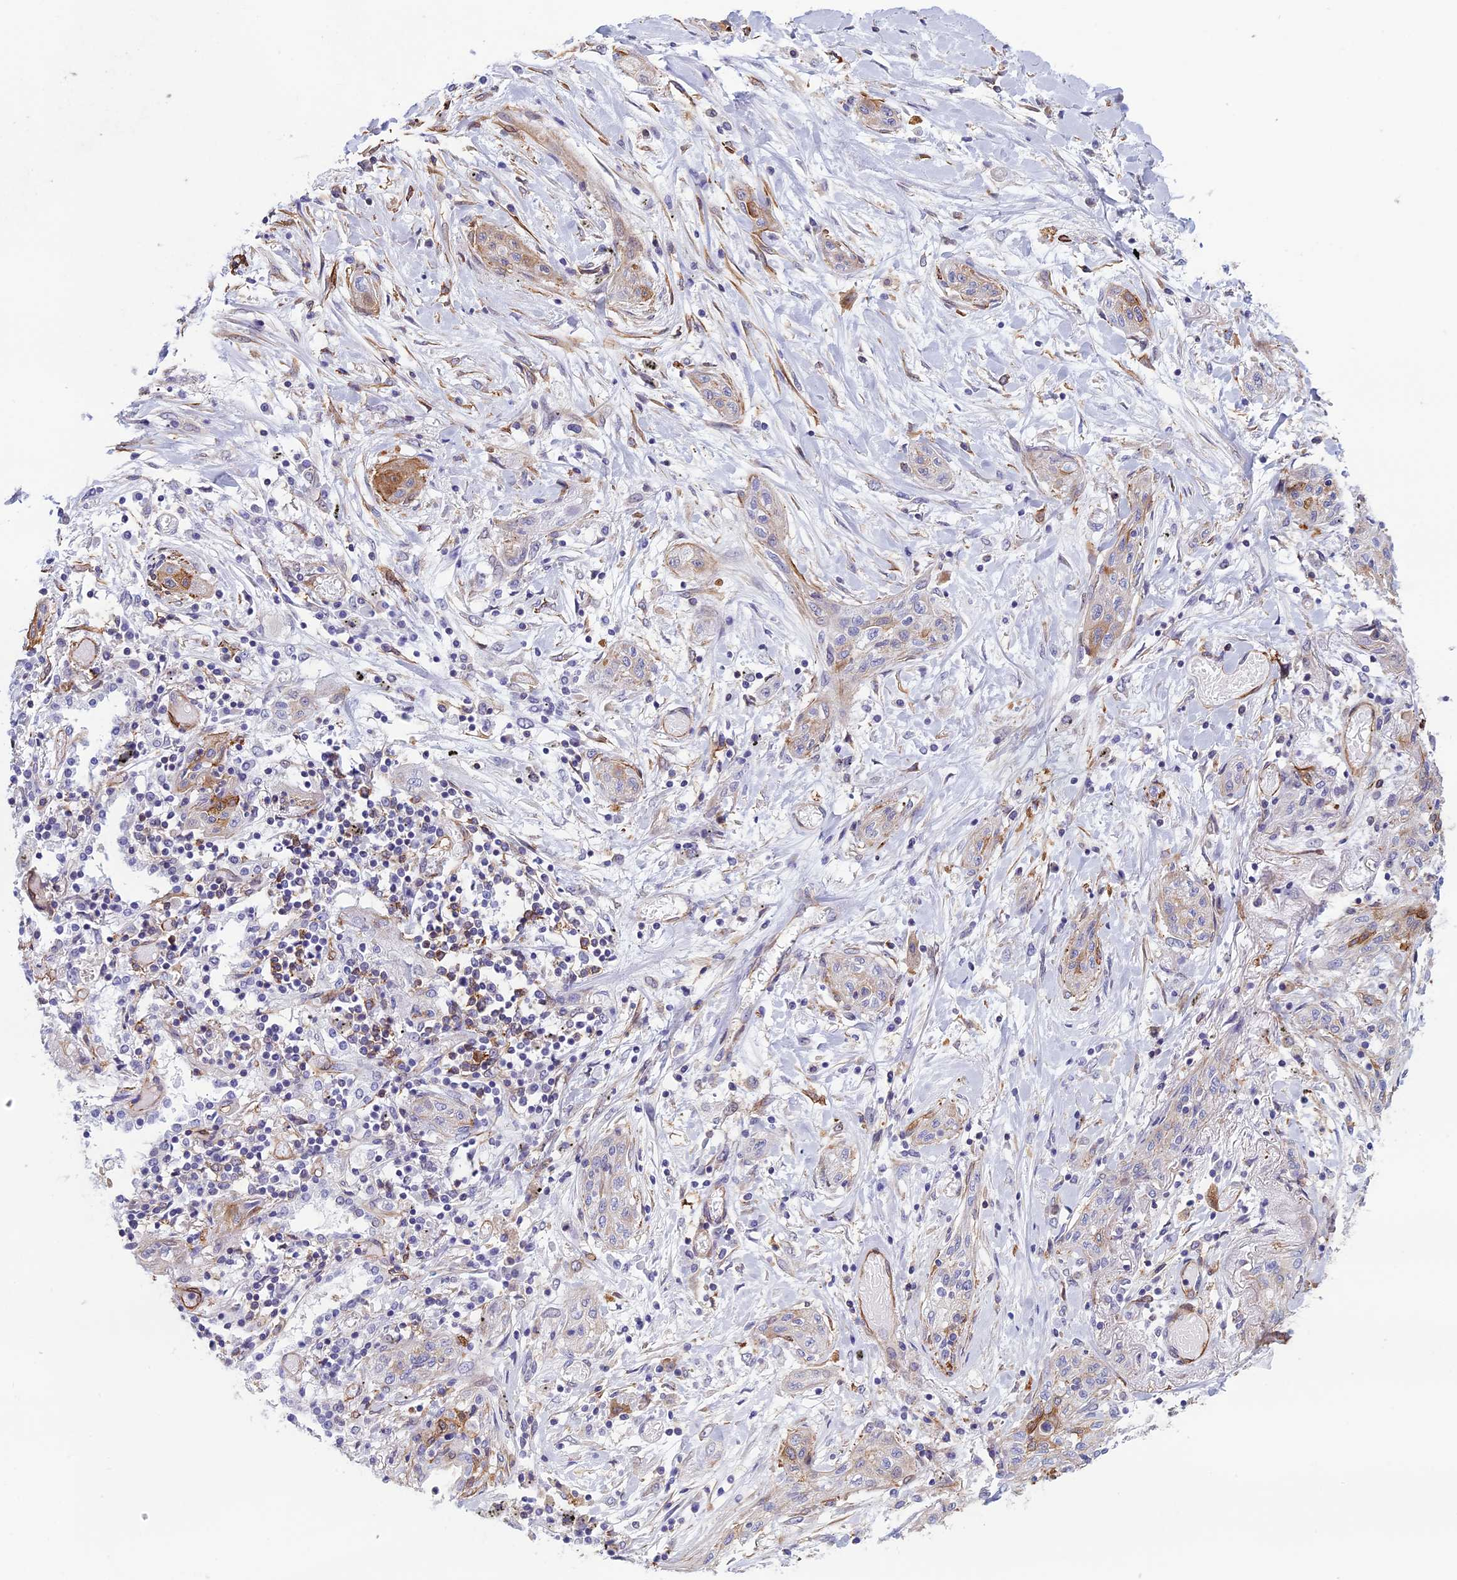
{"staining": {"intensity": "moderate", "quantity": "<25%", "location": "cytoplasmic/membranous"}, "tissue": "lung cancer", "cell_type": "Tumor cells", "image_type": "cancer", "snomed": [{"axis": "morphology", "description": "Squamous cell carcinoma, NOS"}, {"axis": "topography", "description": "Lung"}], "caption": "Human lung squamous cell carcinoma stained with a protein marker demonstrates moderate staining in tumor cells.", "gene": "ANGPTL2", "patient": {"sex": "female", "age": 47}}